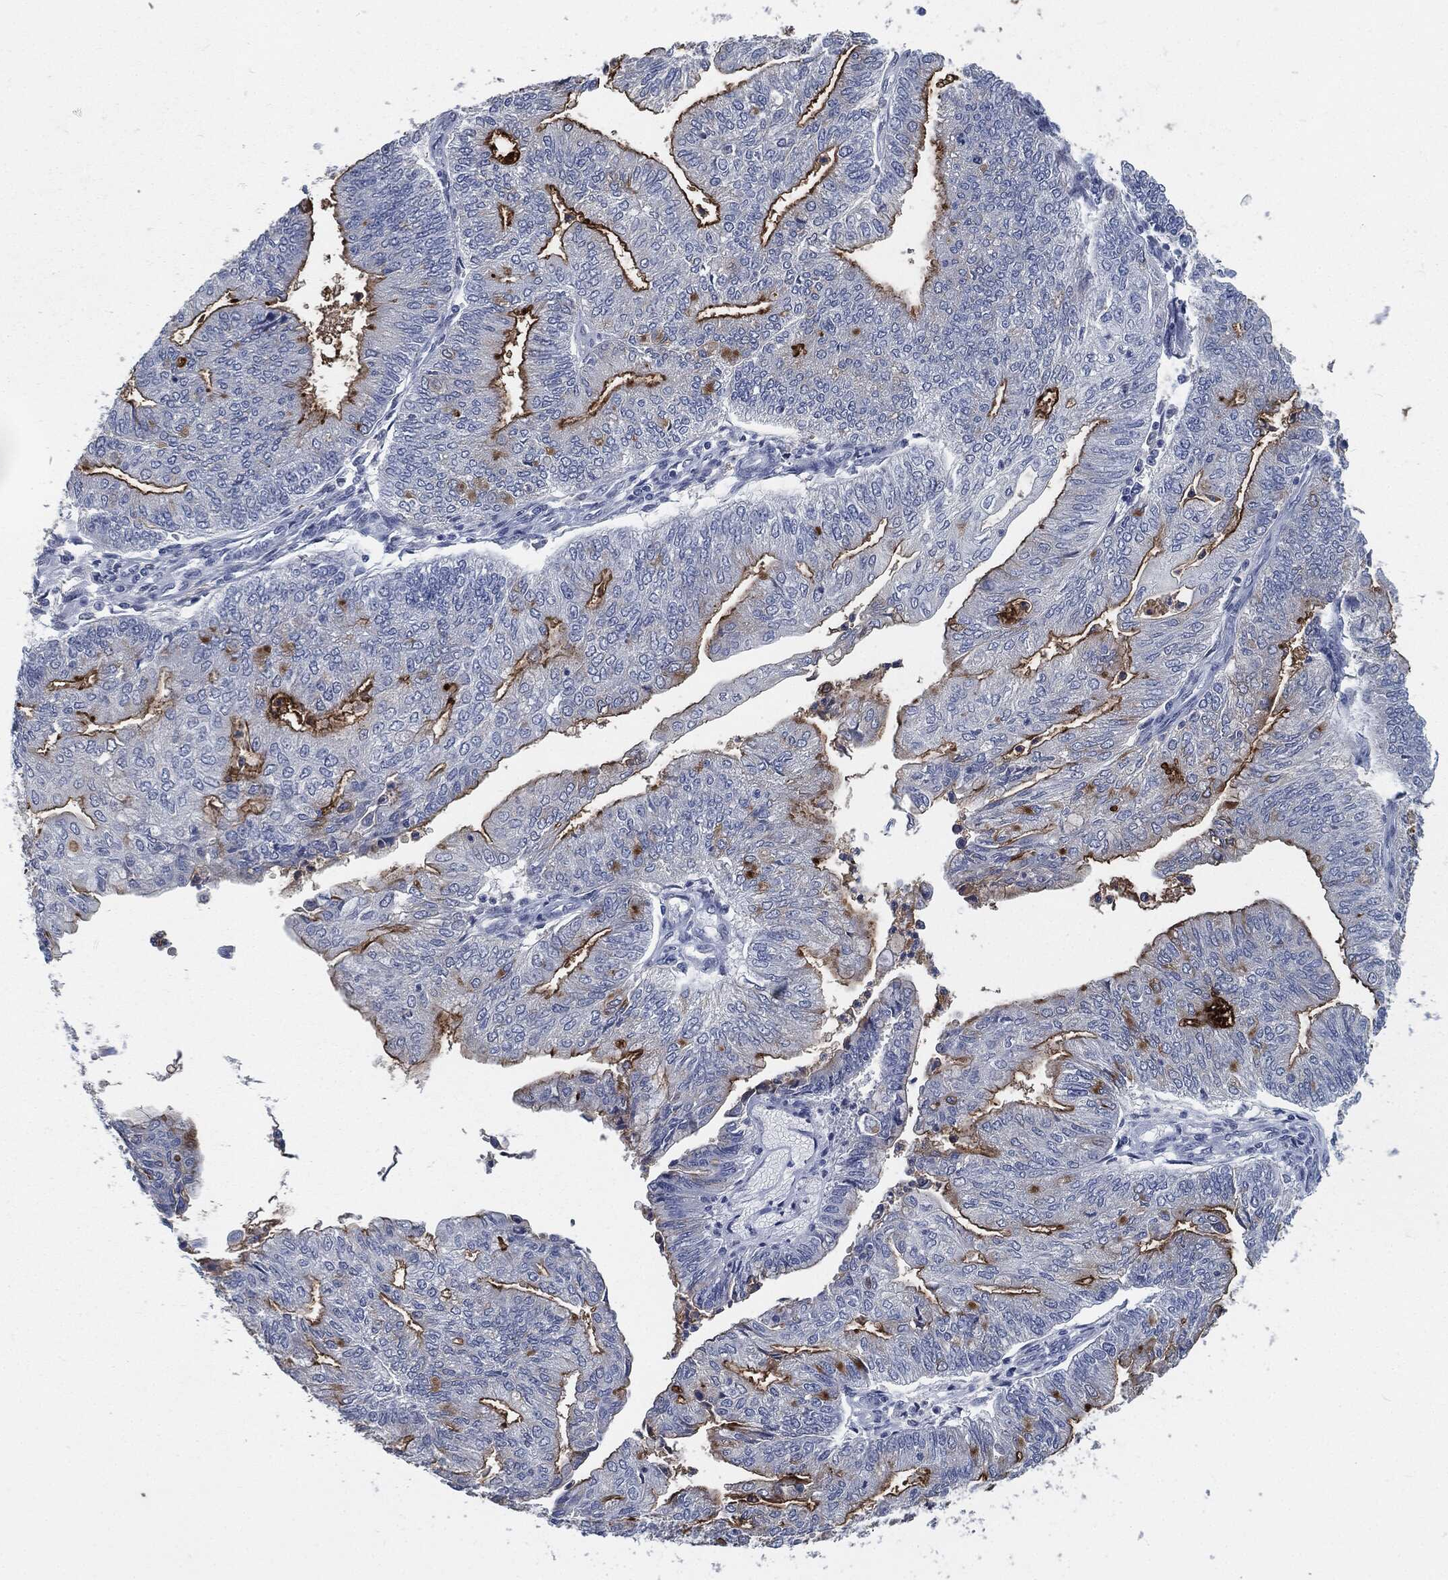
{"staining": {"intensity": "strong", "quantity": "25%-75%", "location": "cytoplasmic/membranous"}, "tissue": "endometrial cancer", "cell_type": "Tumor cells", "image_type": "cancer", "snomed": [{"axis": "morphology", "description": "Adenocarcinoma, NOS"}, {"axis": "topography", "description": "Endometrium"}], "caption": "This histopathology image shows endometrial cancer stained with IHC to label a protein in brown. The cytoplasmic/membranous of tumor cells show strong positivity for the protein. Nuclei are counter-stained blue.", "gene": "PROM1", "patient": {"sex": "female", "age": 59}}